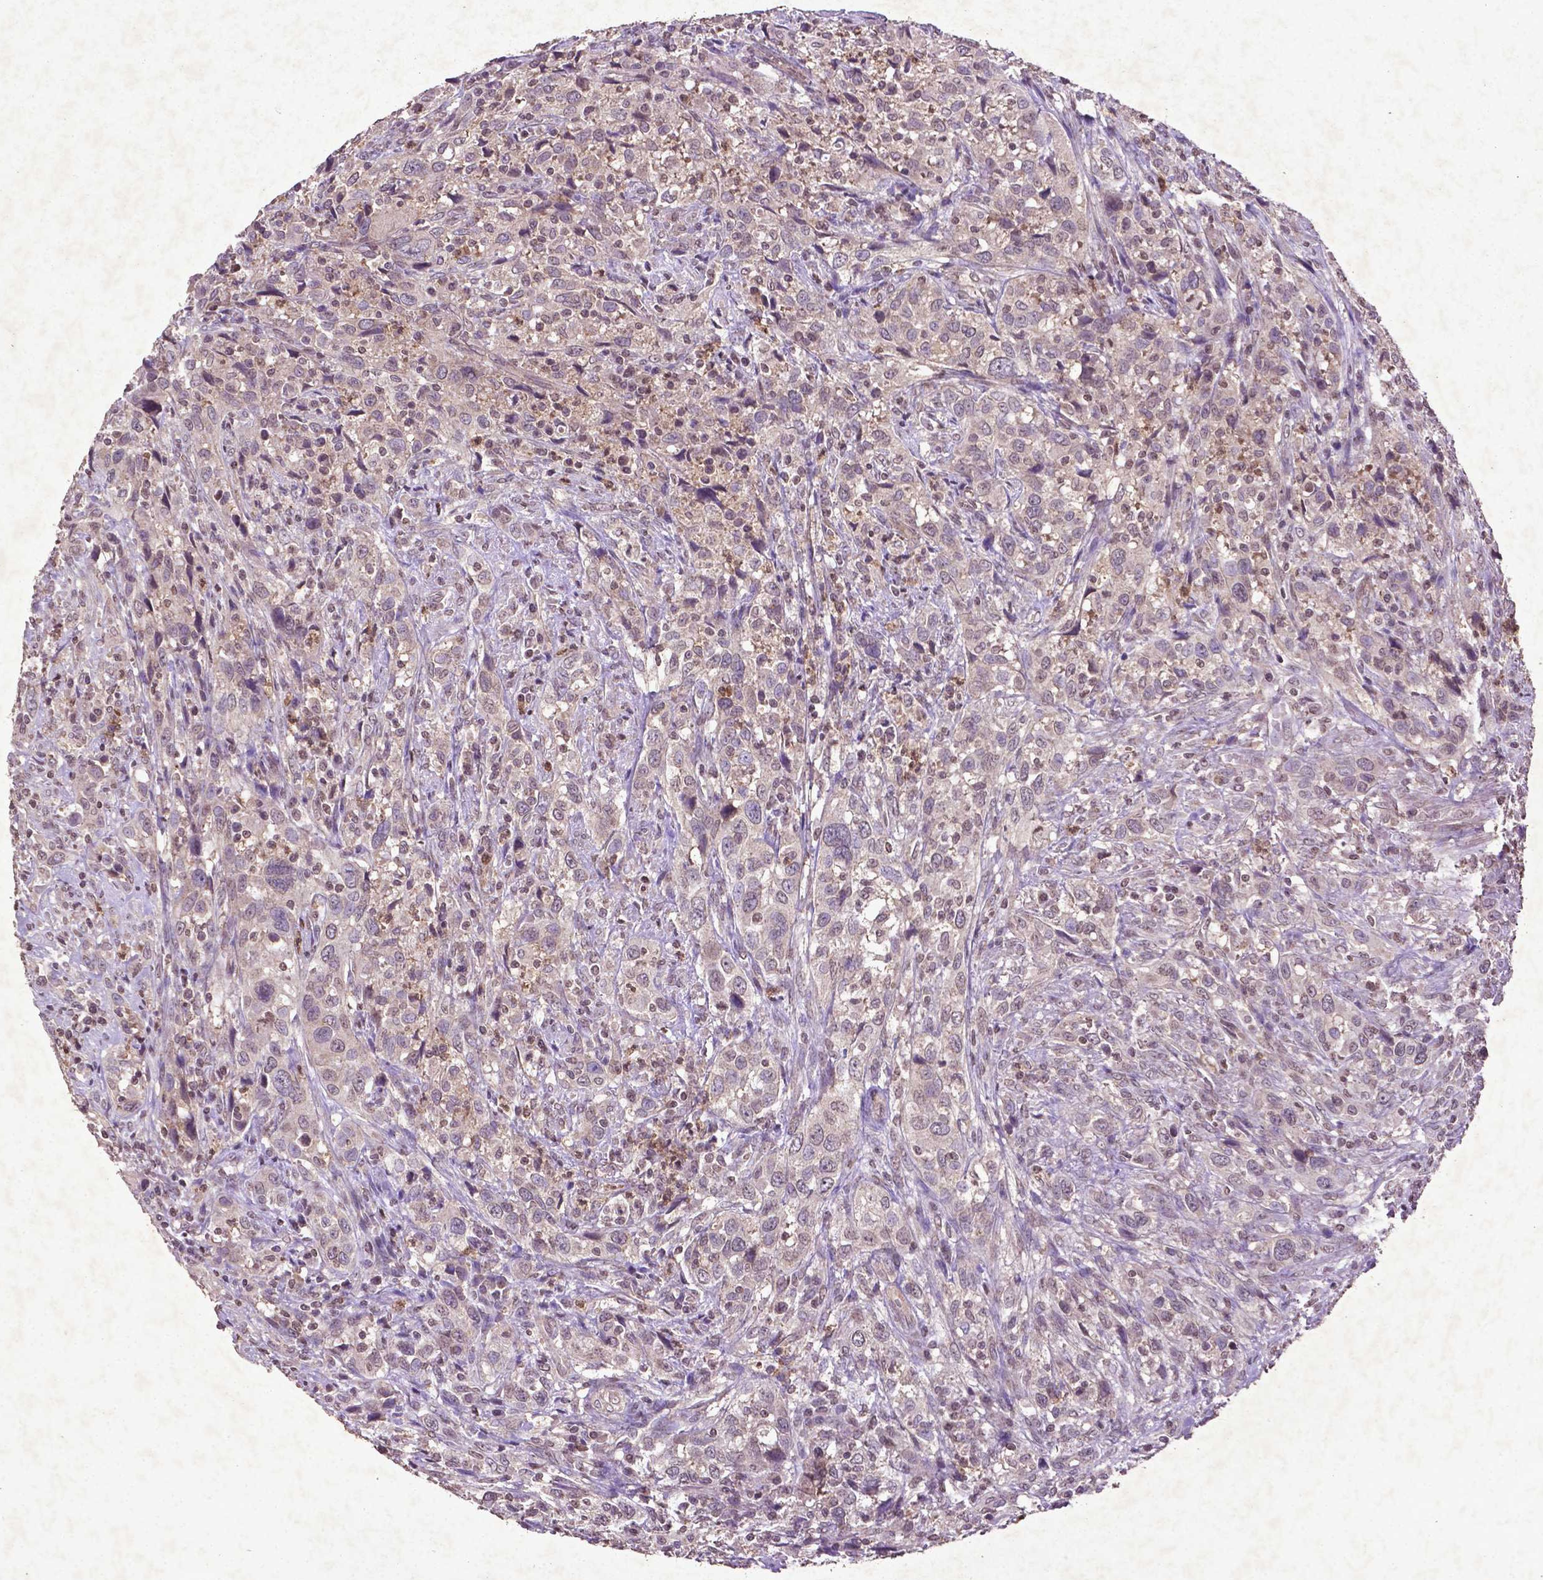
{"staining": {"intensity": "weak", "quantity": "<25%", "location": "cytoplasmic/membranous"}, "tissue": "urothelial cancer", "cell_type": "Tumor cells", "image_type": "cancer", "snomed": [{"axis": "morphology", "description": "Urothelial carcinoma, NOS"}, {"axis": "morphology", "description": "Urothelial carcinoma, High grade"}, {"axis": "topography", "description": "Urinary bladder"}], "caption": "Tumor cells are negative for protein expression in human urothelial cancer.", "gene": "MTOR", "patient": {"sex": "female", "age": 64}}